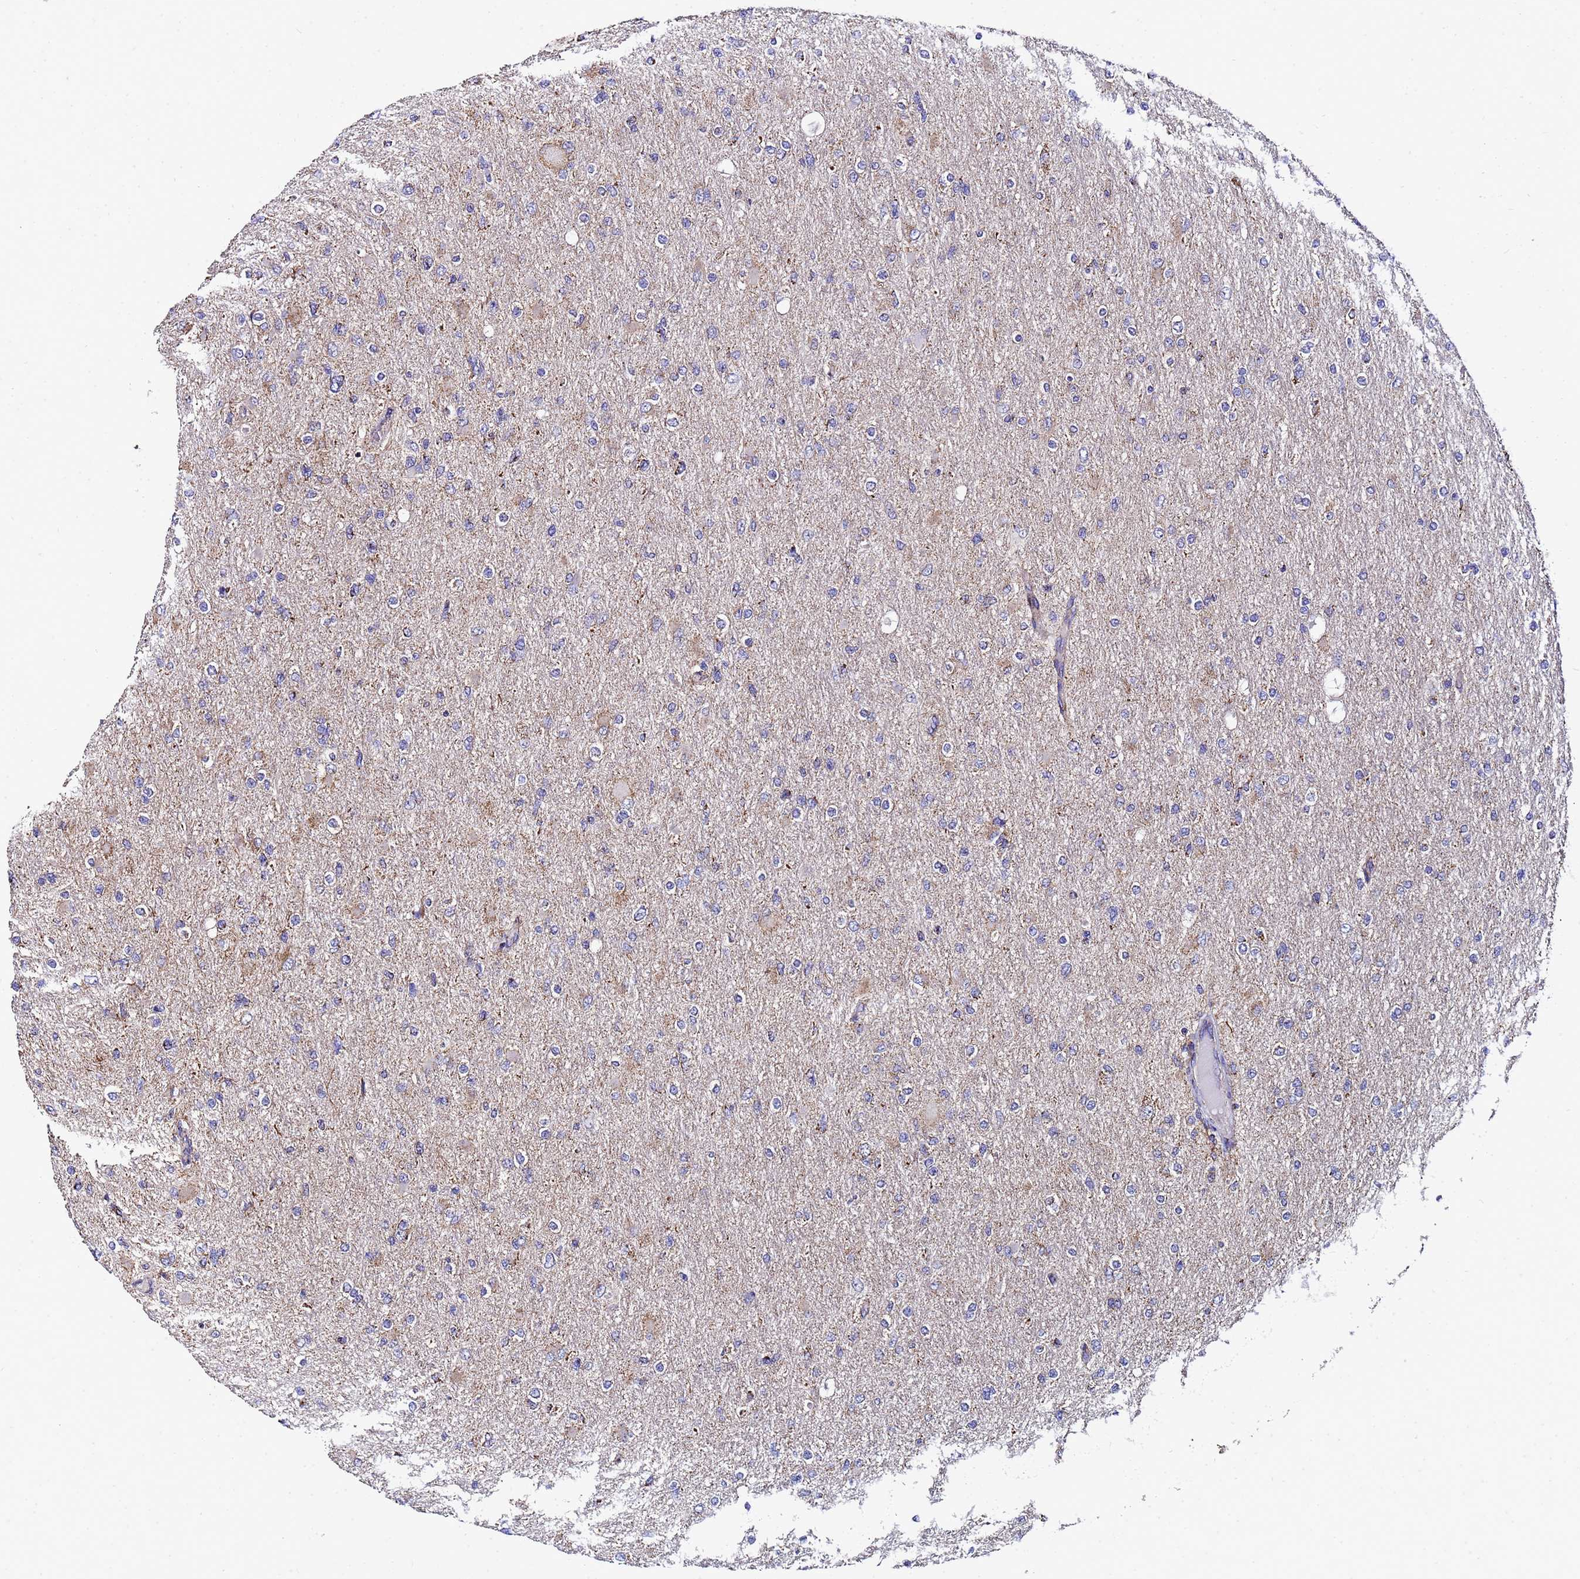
{"staining": {"intensity": "moderate", "quantity": "<25%", "location": "cytoplasmic/membranous"}, "tissue": "glioma", "cell_type": "Tumor cells", "image_type": "cancer", "snomed": [{"axis": "morphology", "description": "Glioma, malignant, High grade"}, {"axis": "topography", "description": "Cerebral cortex"}], "caption": "A photomicrograph of human malignant glioma (high-grade) stained for a protein shows moderate cytoplasmic/membranous brown staining in tumor cells.", "gene": "MRPS12", "patient": {"sex": "female", "age": 36}}